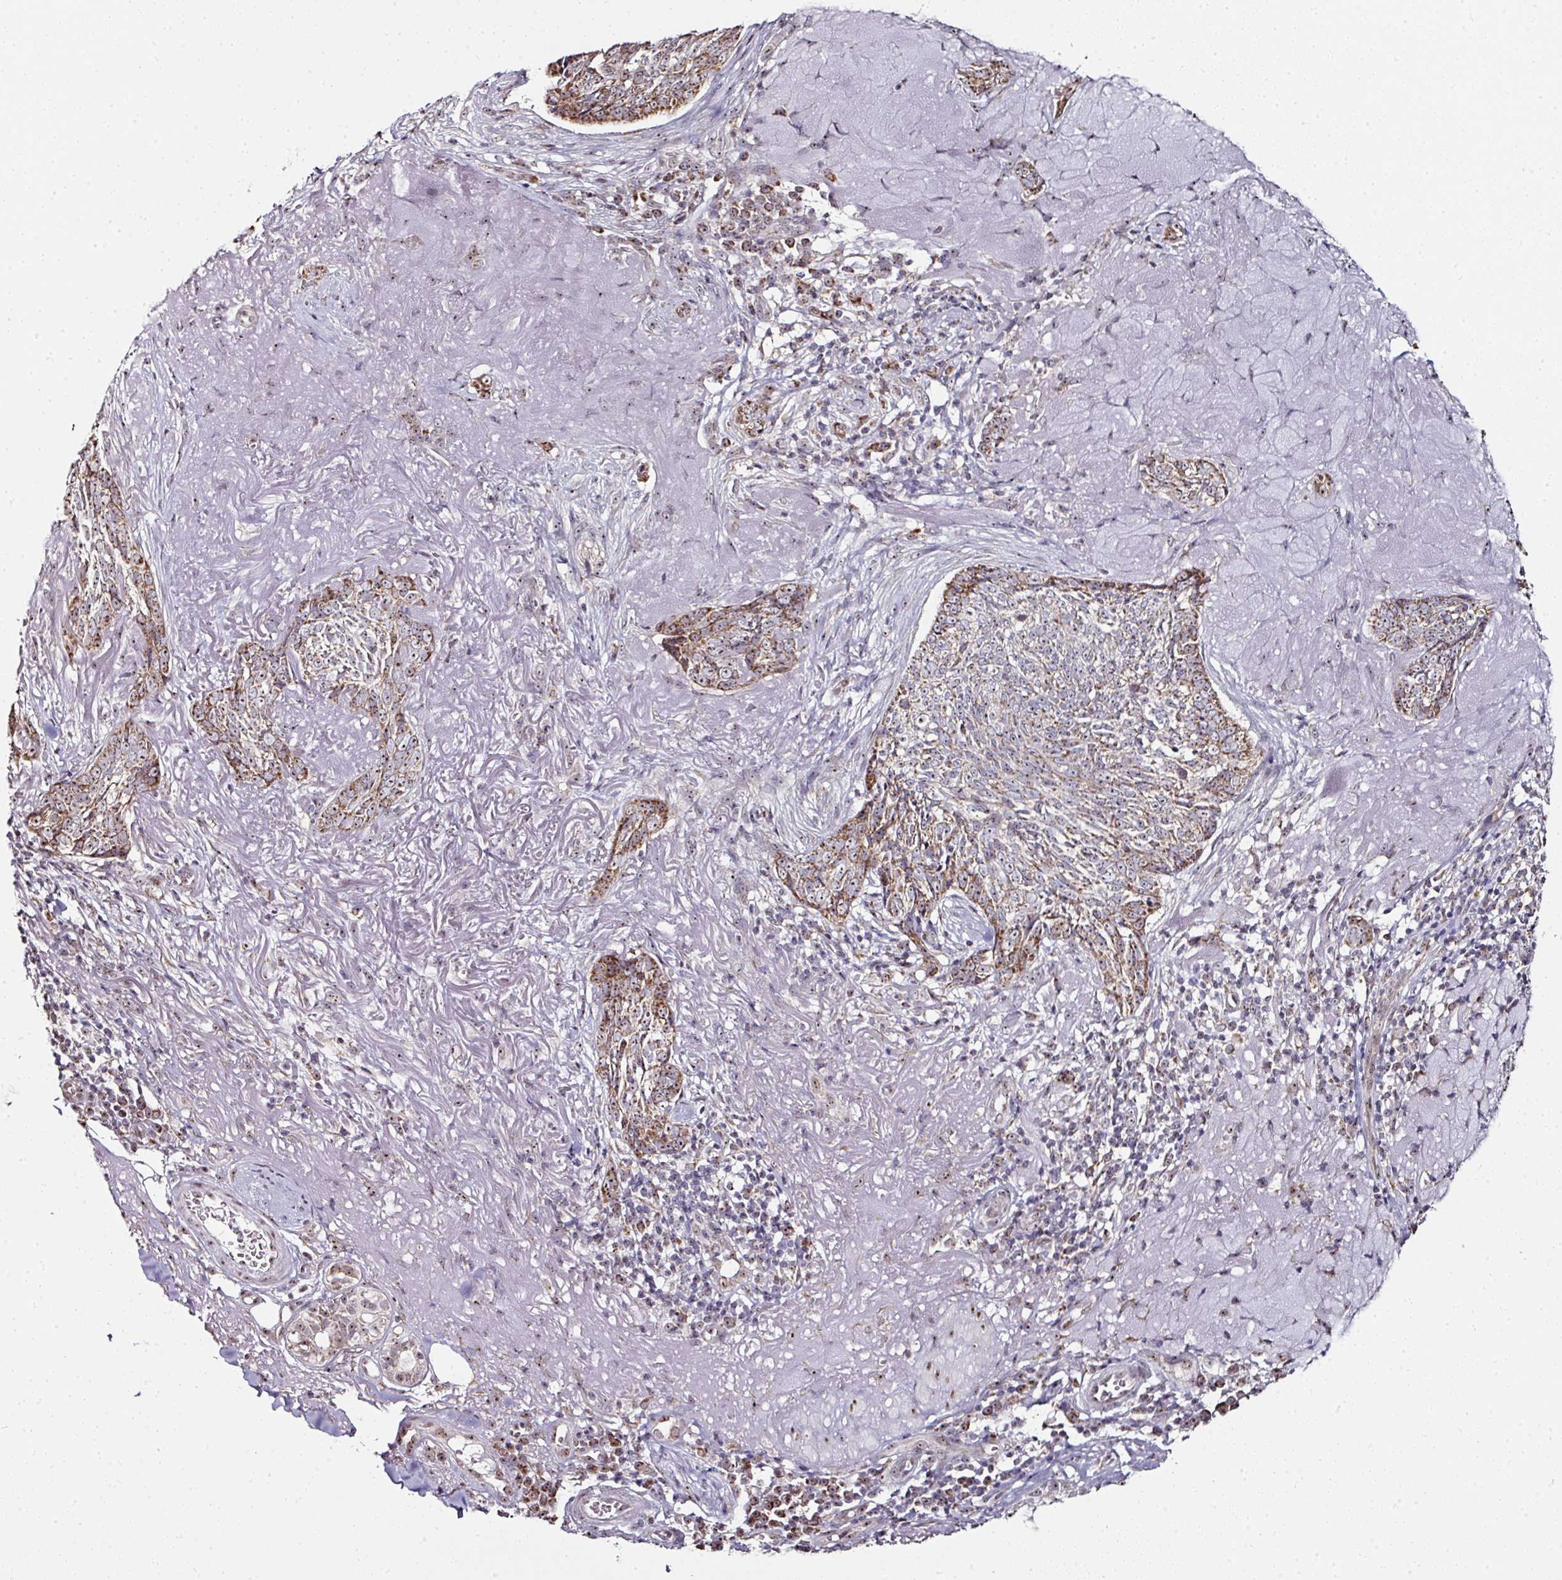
{"staining": {"intensity": "moderate", "quantity": ">75%", "location": "cytoplasmic/membranous,nuclear"}, "tissue": "skin cancer", "cell_type": "Tumor cells", "image_type": "cancer", "snomed": [{"axis": "morphology", "description": "Basal cell carcinoma"}, {"axis": "topography", "description": "Skin"}, {"axis": "topography", "description": "Skin of face"}], "caption": "Basal cell carcinoma (skin) stained with DAB (3,3'-diaminobenzidine) IHC demonstrates medium levels of moderate cytoplasmic/membranous and nuclear positivity in approximately >75% of tumor cells.", "gene": "NACC2", "patient": {"sex": "female", "age": 95}}